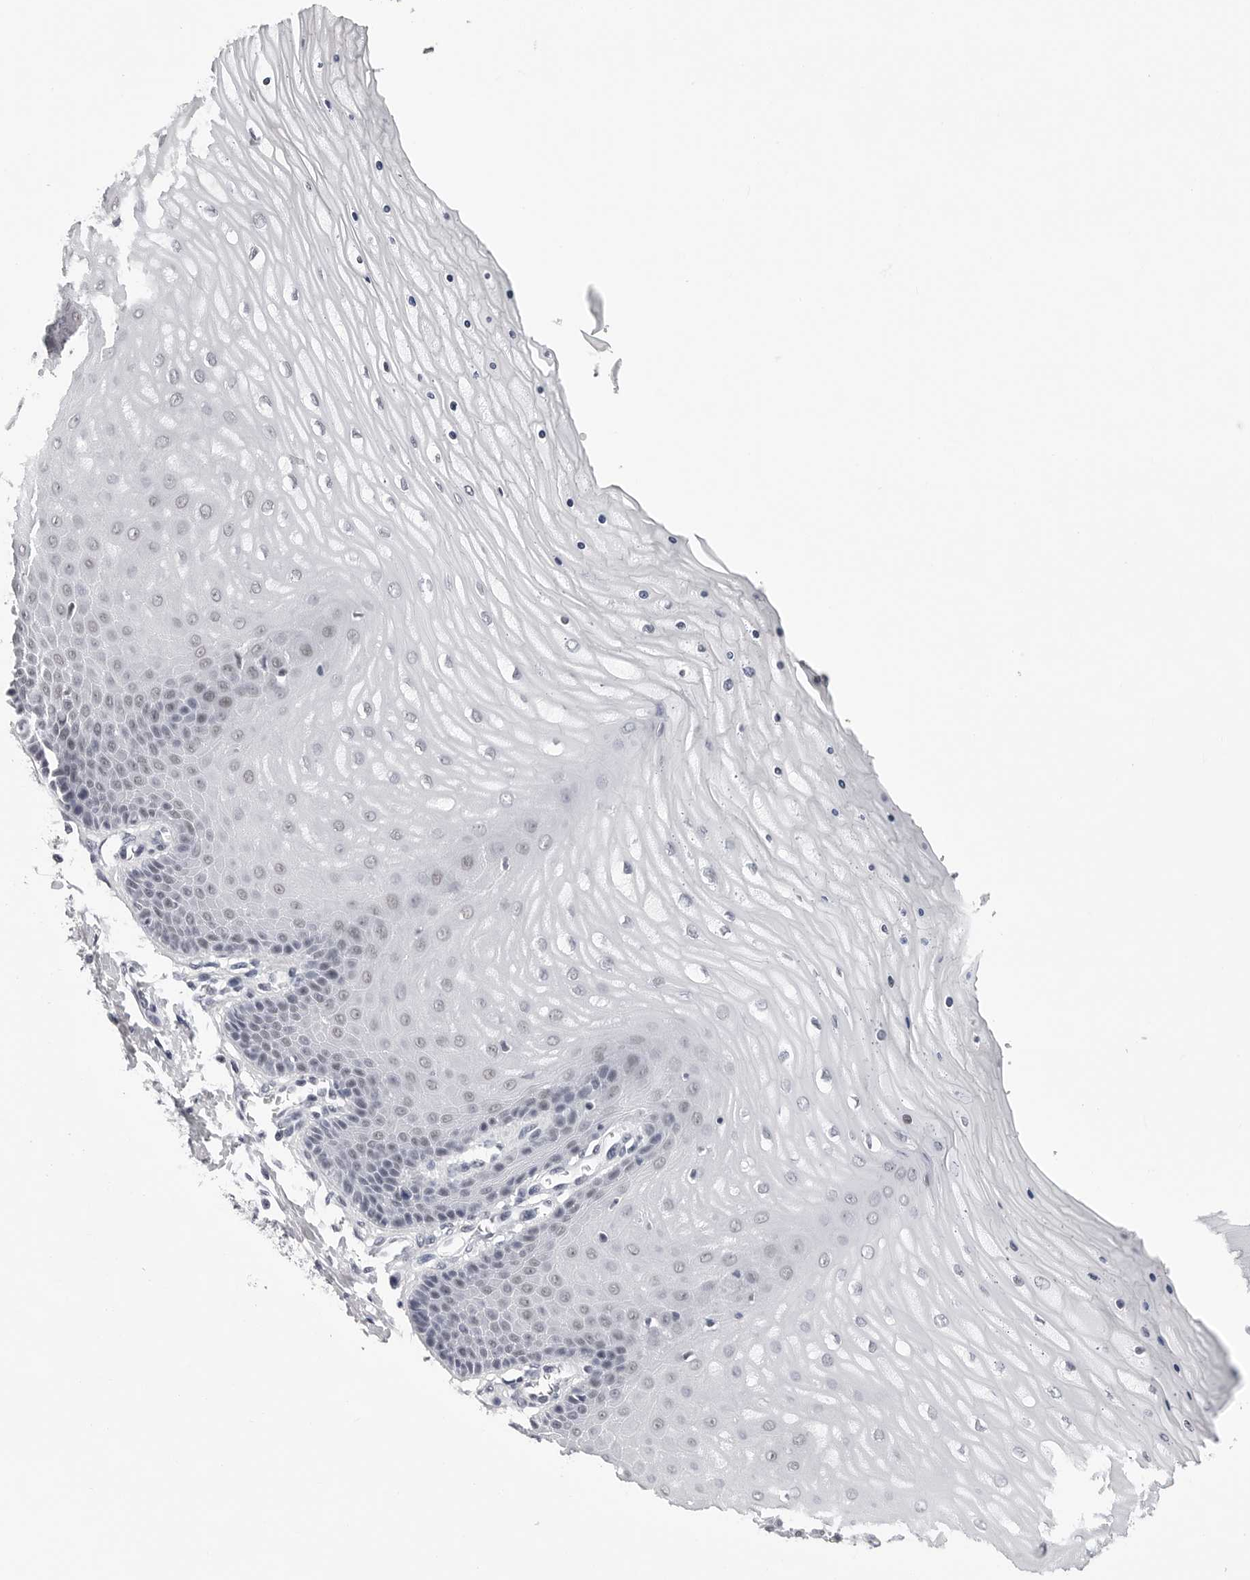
{"staining": {"intensity": "negative", "quantity": "none", "location": "none"}, "tissue": "cervix", "cell_type": "Glandular cells", "image_type": "normal", "snomed": [{"axis": "morphology", "description": "Normal tissue, NOS"}, {"axis": "topography", "description": "Cervix"}], "caption": "Normal cervix was stained to show a protein in brown. There is no significant positivity in glandular cells. (DAB immunohistochemistry with hematoxylin counter stain).", "gene": "SF3B4", "patient": {"sex": "female", "age": 55}}